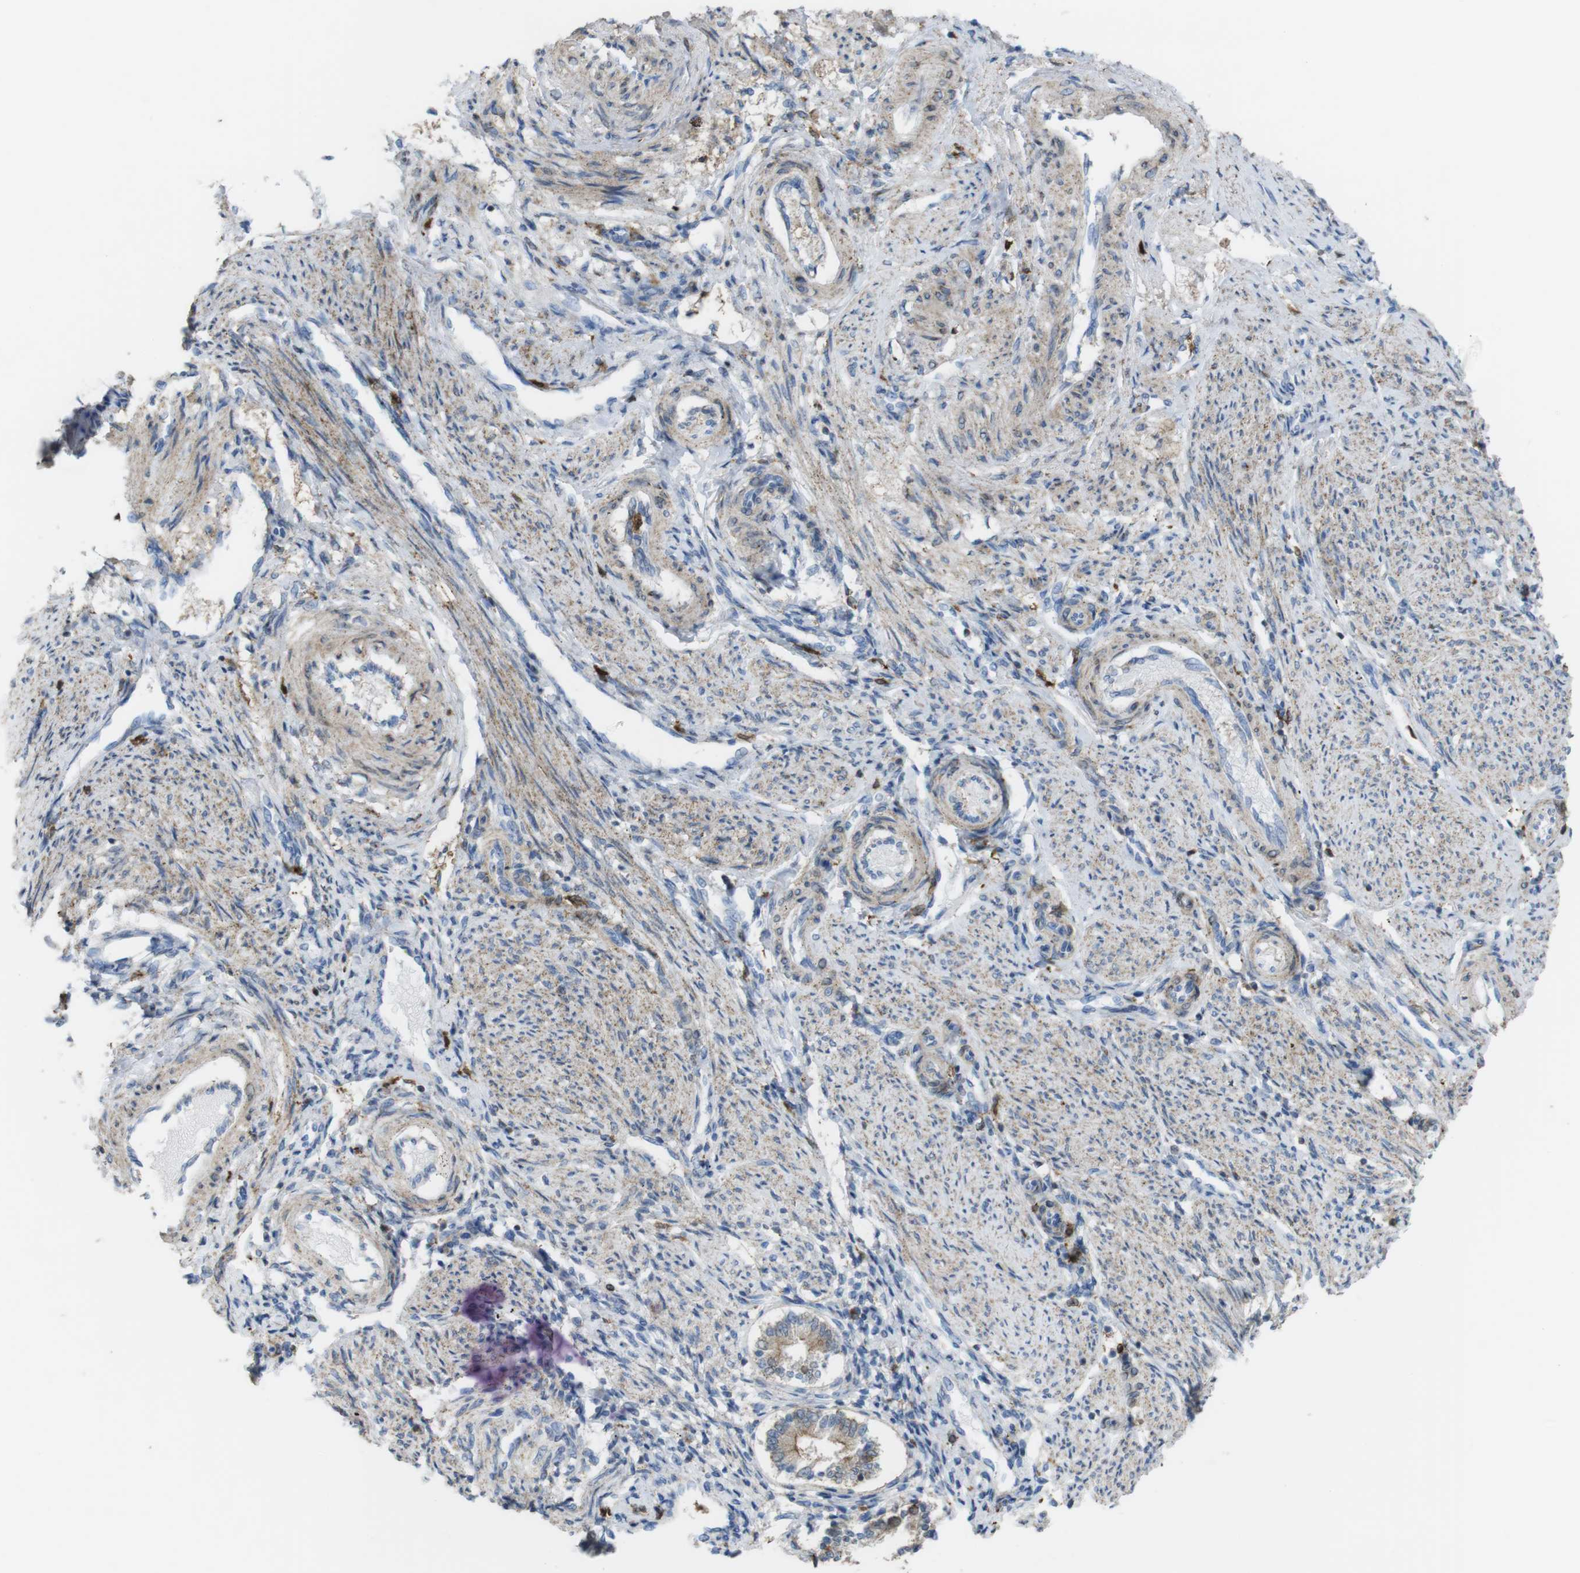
{"staining": {"intensity": "weak", "quantity": "<25%", "location": "cytoplasmic/membranous"}, "tissue": "endometrium", "cell_type": "Cells in endometrial stroma", "image_type": "normal", "snomed": [{"axis": "morphology", "description": "Normal tissue, NOS"}, {"axis": "topography", "description": "Endometrium"}], "caption": "Image shows no protein staining in cells in endometrial stroma of benign endometrium.", "gene": "PRKCD", "patient": {"sex": "female", "age": 42}}